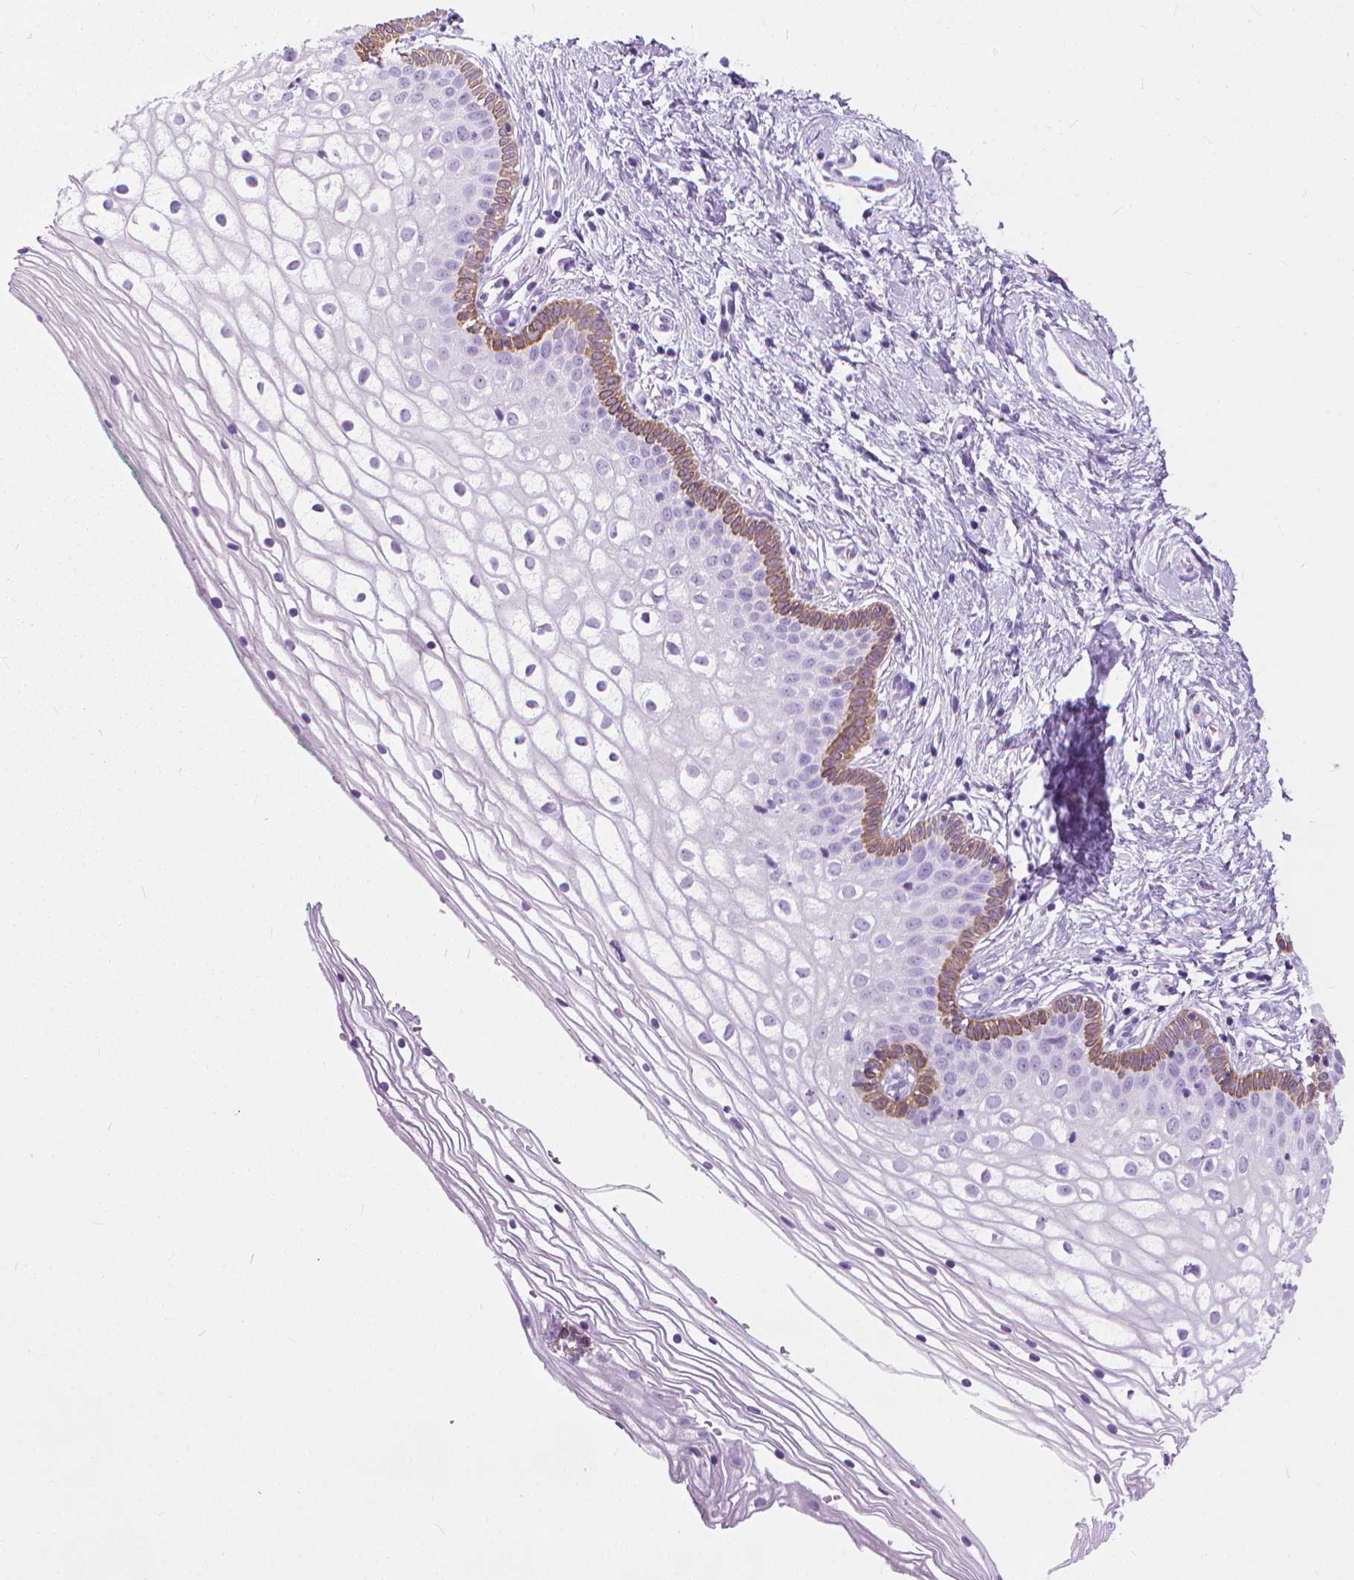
{"staining": {"intensity": "moderate", "quantity": "<25%", "location": "cytoplasmic/membranous"}, "tissue": "vagina", "cell_type": "Squamous epithelial cells", "image_type": "normal", "snomed": [{"axis": "morphology", "description": "Normal tissue, NOS"}, {"axis": "topography", "description": "Vagina"}], "caption": "Normal vagina was stained to show a protein in brown. There is low levels of moderate cytoplasmic/membranous positivity in approximately <25% of squamous epithelial cells. Using DAB (3,3'-diaminobenzidine) (brown) and hematoxylin (blue) stains, captured at high magnification using brightfield microscopy.", "gene": "HTR2B", "patient": {"sex": "female", "age": 36}}